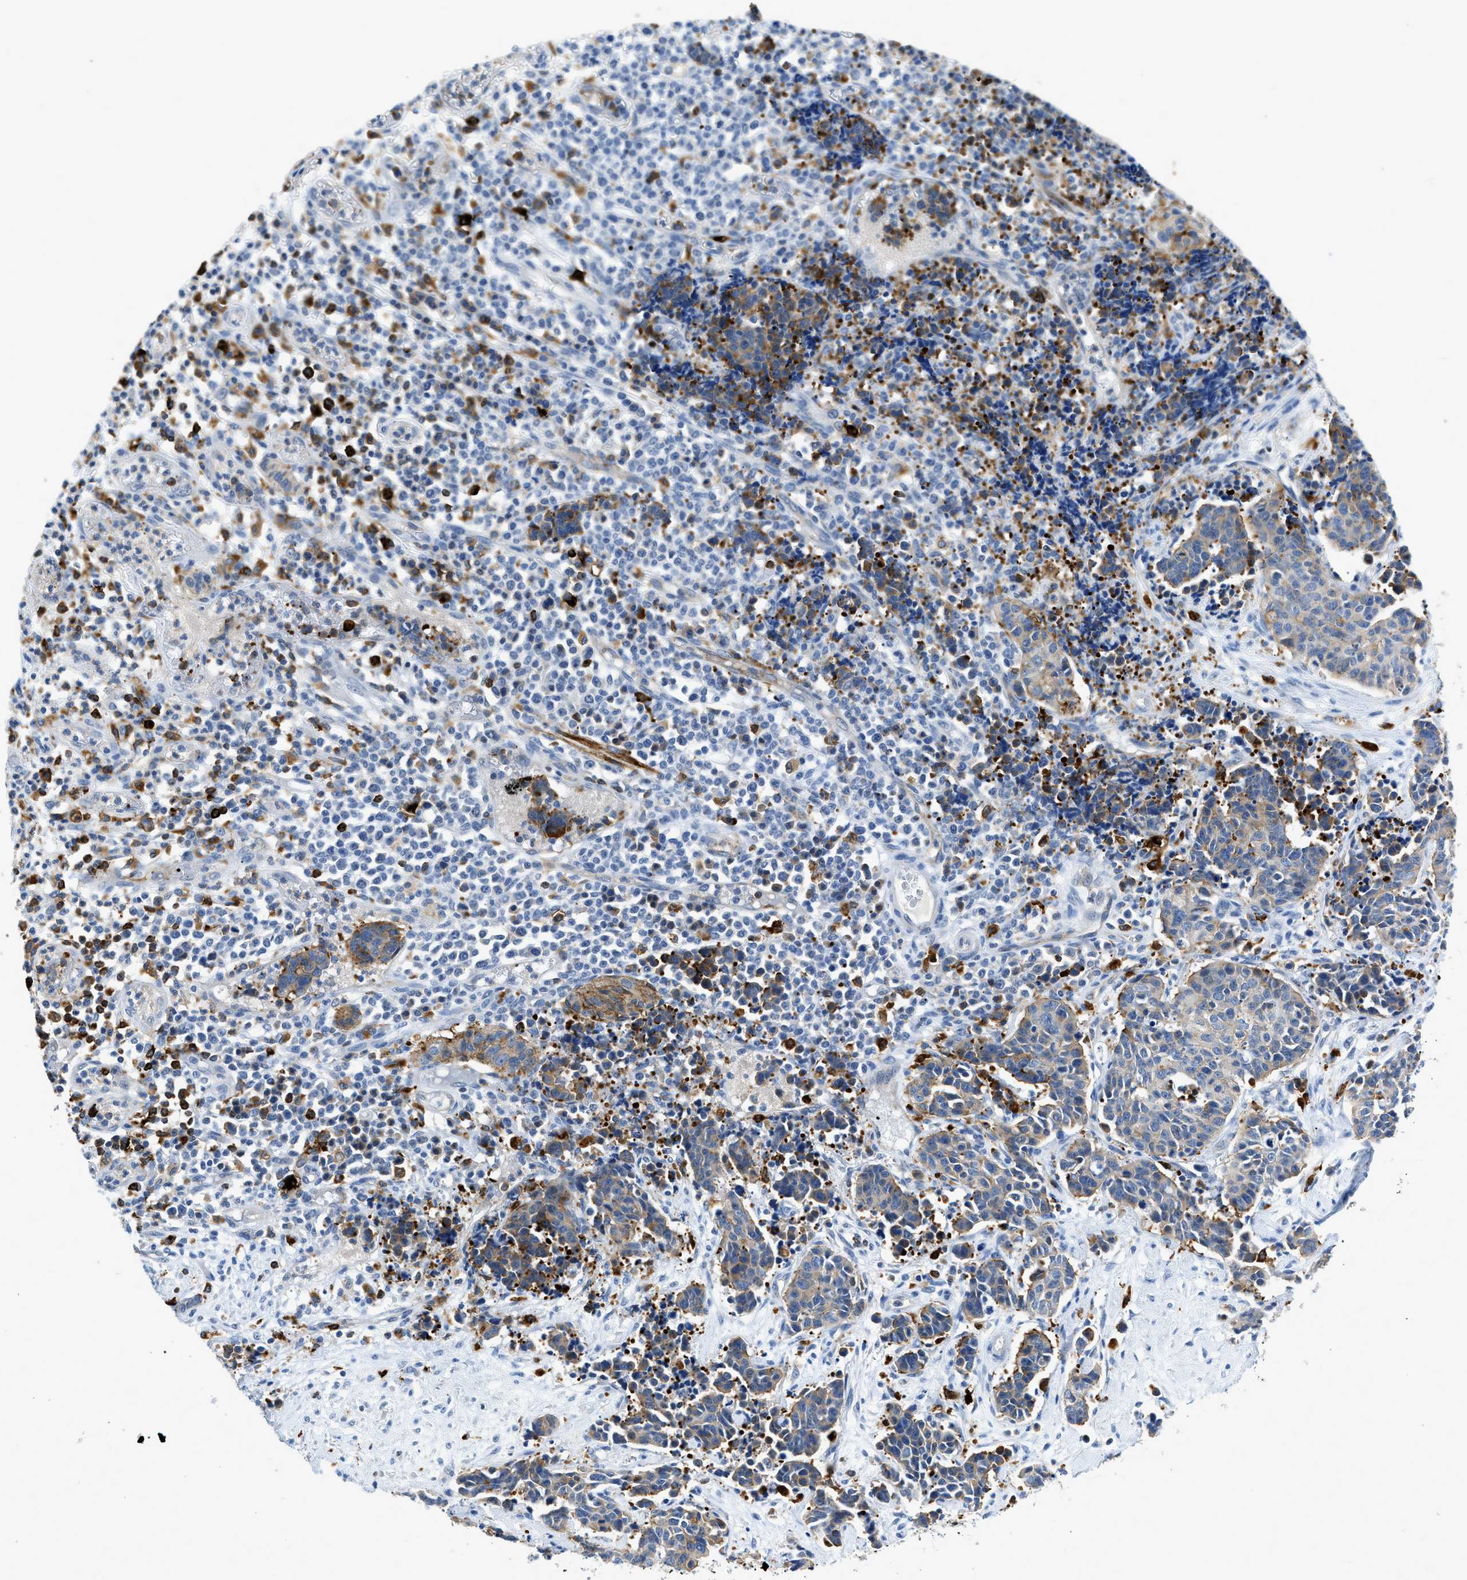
{"staining": {"intensity": "moderate", "quantity": "<25%", "location": "cytoplasmic/membranous"}, "tissue": "cervical cancer", "cell_type": "Tumor cells", "image_type": "cancer", "snomed": [{"axis": "morphology", "description": "Squamous cell carcinoma, NOS"}, {"axis": "topography", "description": "Cervix"}], "caption": "Protein expression analysis of human cervical squamous cell carcinoma reveals moderate cytoplasmic/membranous staining in about <25% of tumor cells. Nuclei are stained in blue.", "gene": "CD226", "patient": {"sex": "female", "age": 35}}